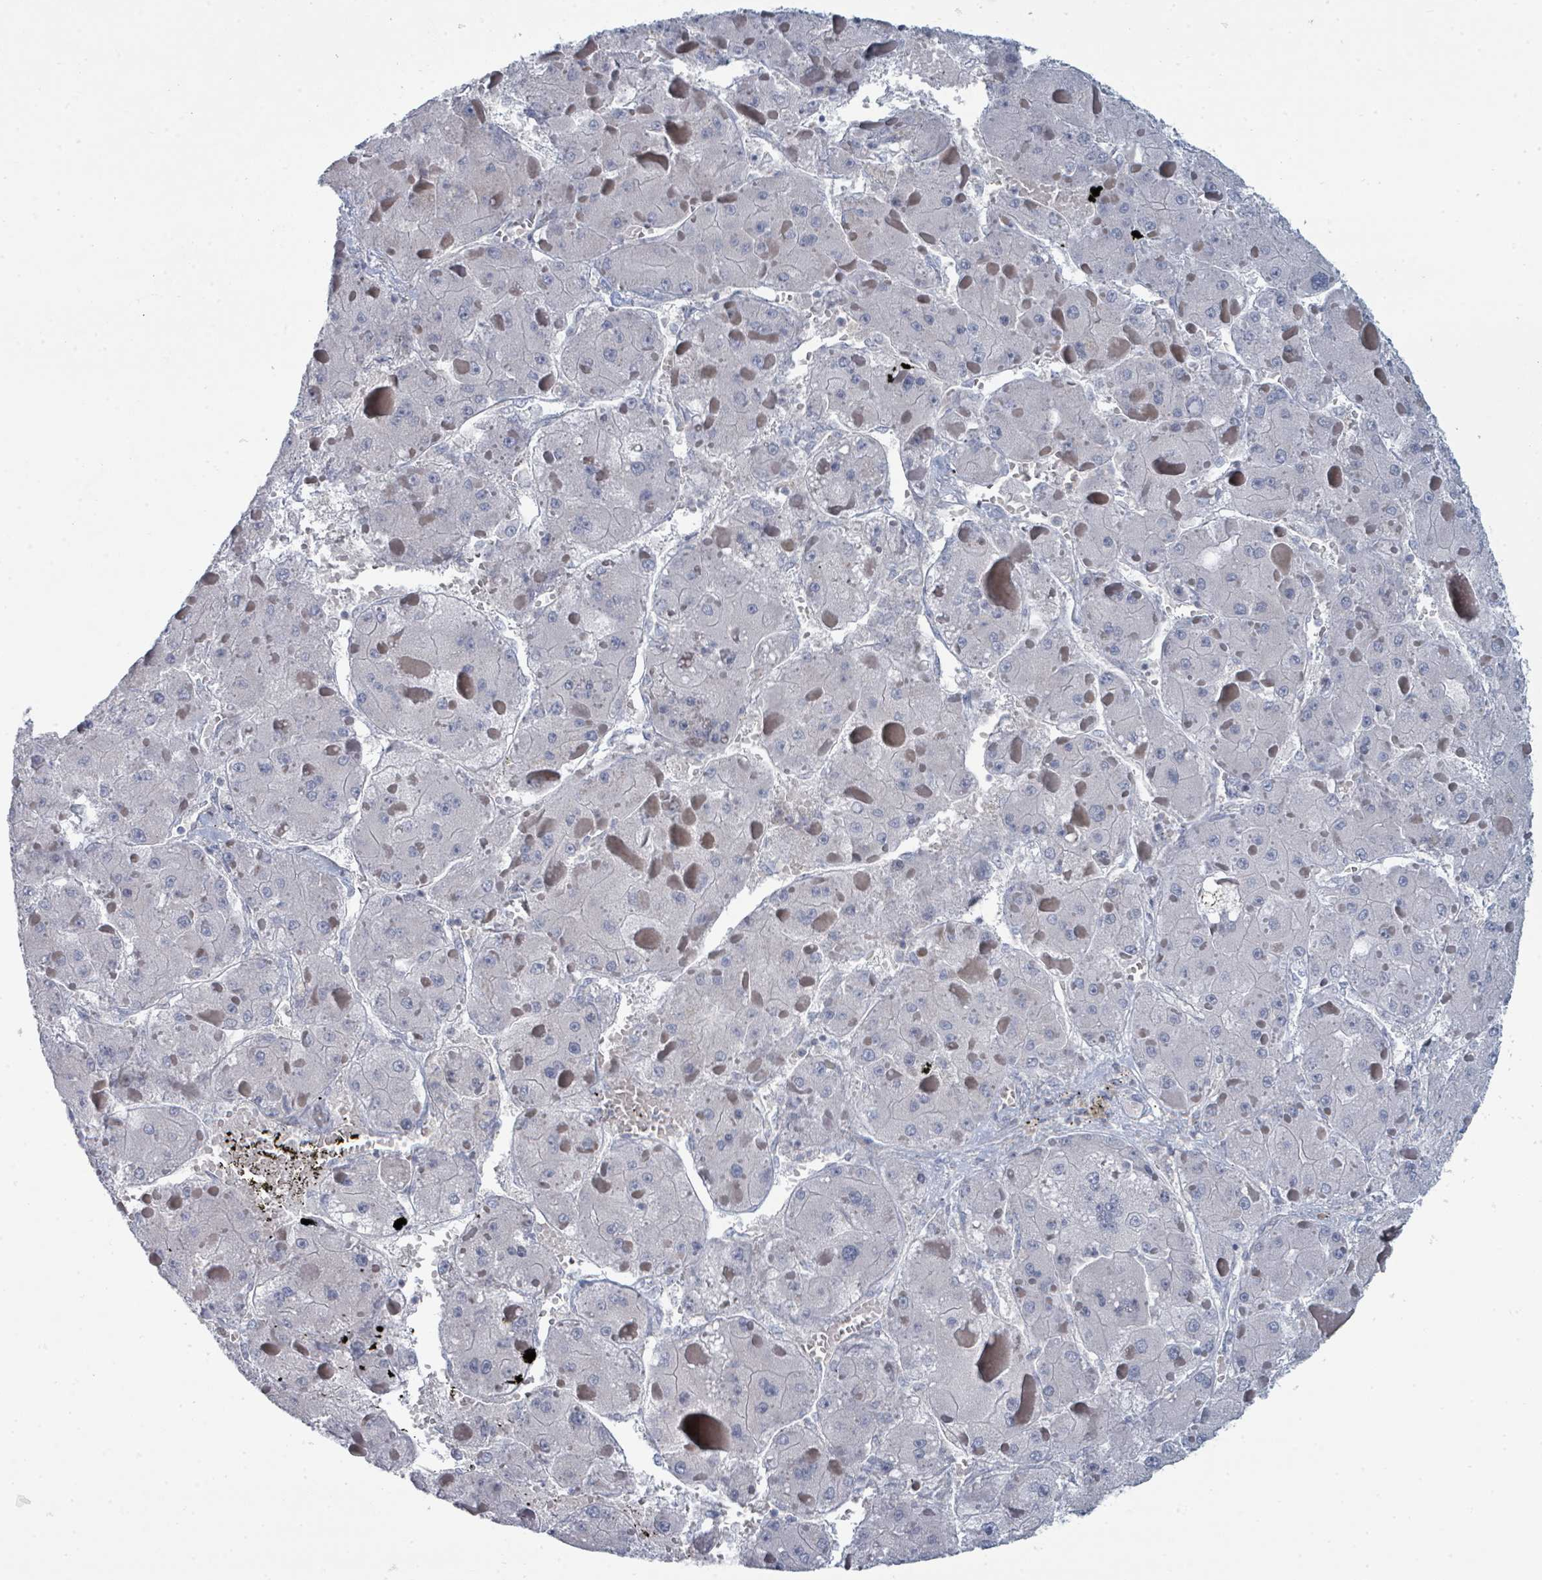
{"staining": {"intensity": "negative", "quantity": "none", "location": "none"}, "tissue": "liver cancer", "cell_type": "Tumor cells", "image_type": "cancer", "snomed": [{"axis": "morphology", "description": "Carcinoma, Hepatocellular, NOS"}, {"axis": "topography", "description": "Liver"}], "caption": "The image demonstrates no staining of tumor cells in liver hepatocellular carcinoma. (Brightfield microscopy of DAB (3,3'-diaminobenzidine) immunohistochemistry at high magnification).", "gene": "SLC25A45", "patient": {"sex": "female", "age": 73}}